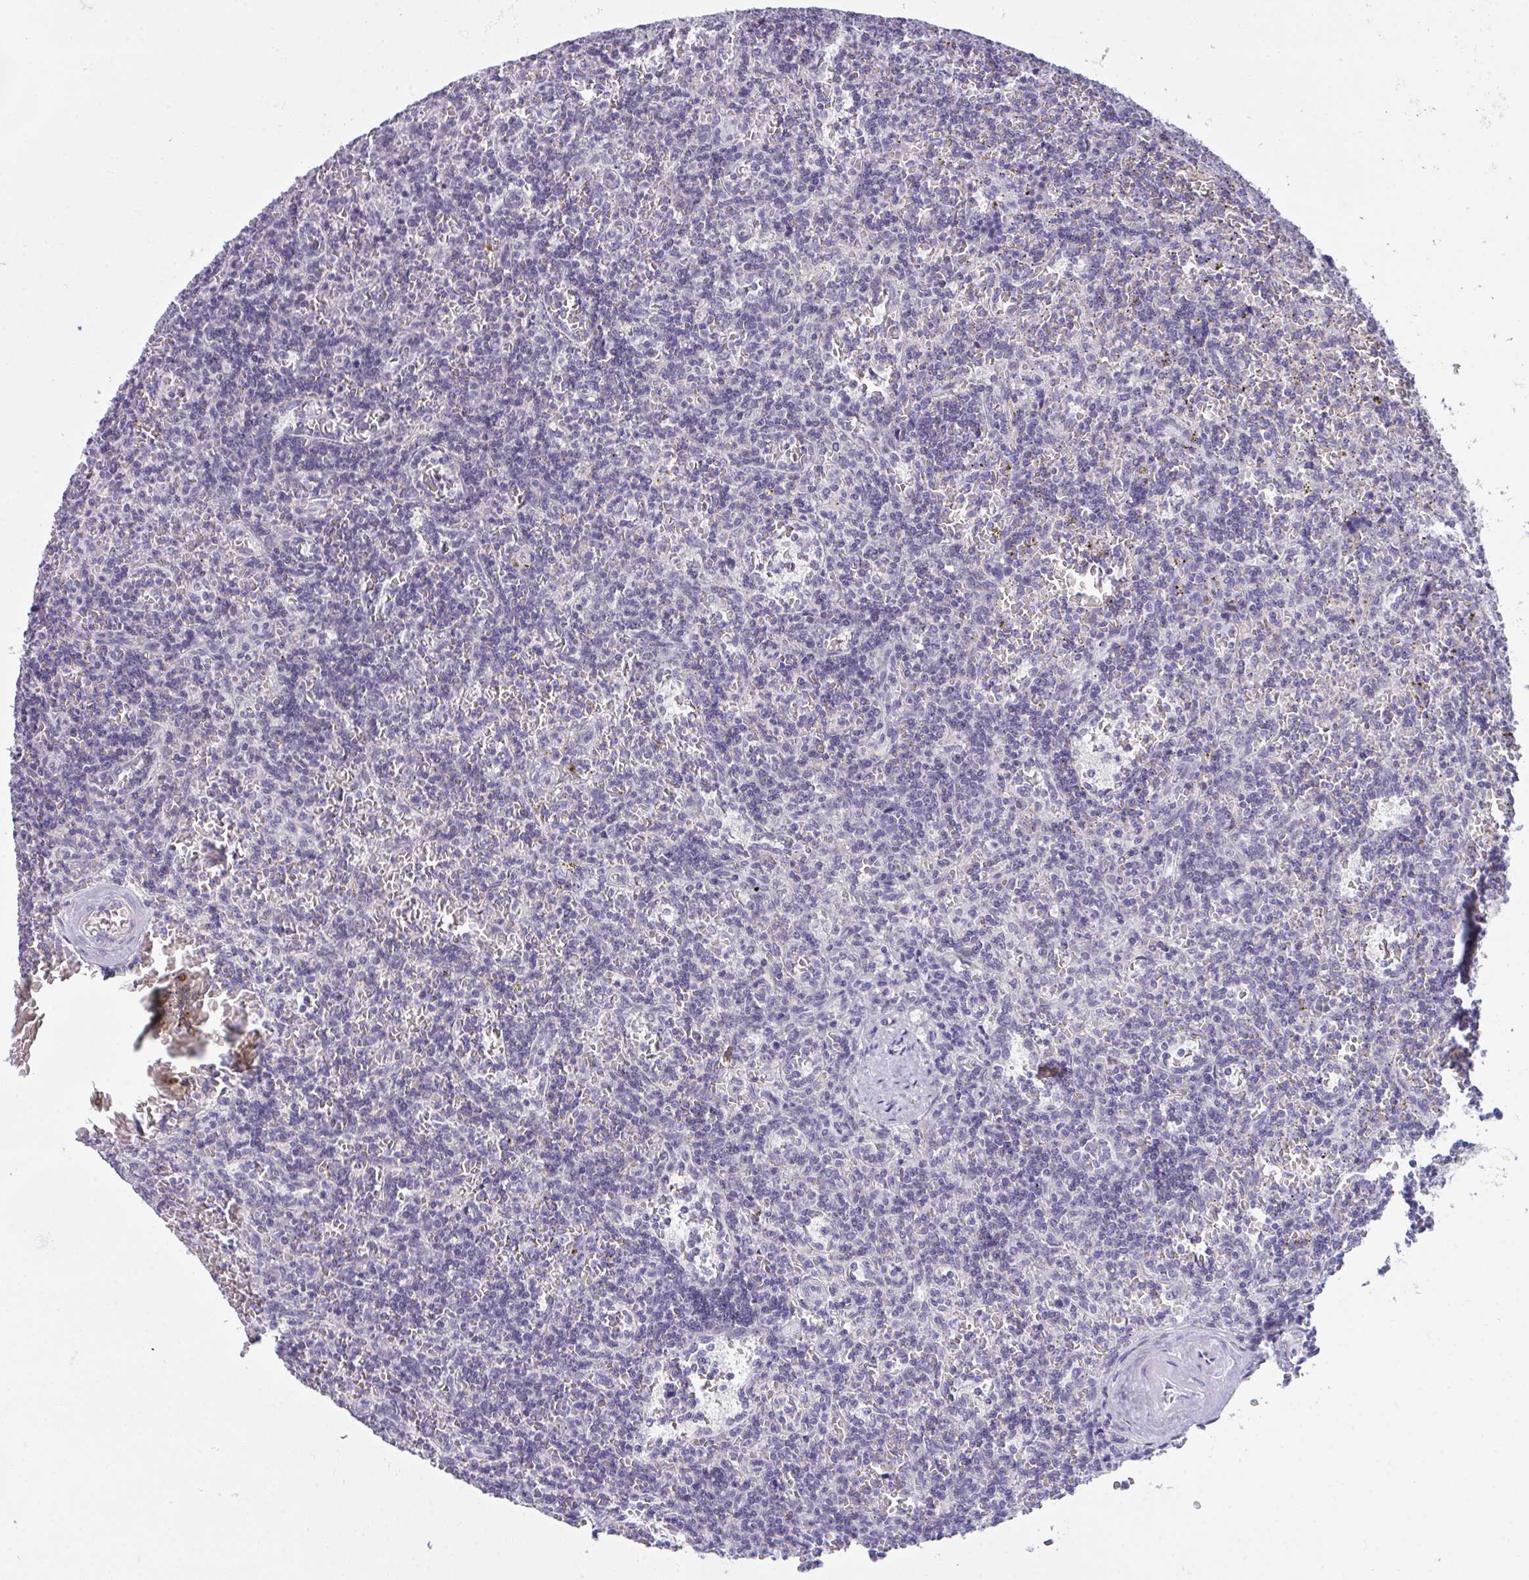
{"staining": {"intensity": "negative", "quantity": "none", "location": "none"}, "tissue": "lymphoma", "cell_type": "Tumor cells", "image_type": "cancer", "snomed": [{"axis": "morphology", "description": "Malignant lymphoma, non-Hodgkin's type, Low grade"}, {"axis": "topography", "description": "Spleen"}], "caption": "Tumor cells are negative for brown protein staining in lymphoma.", "gene": "ATP6V0D2", "patient": {"sex": "male", "age": 73}}